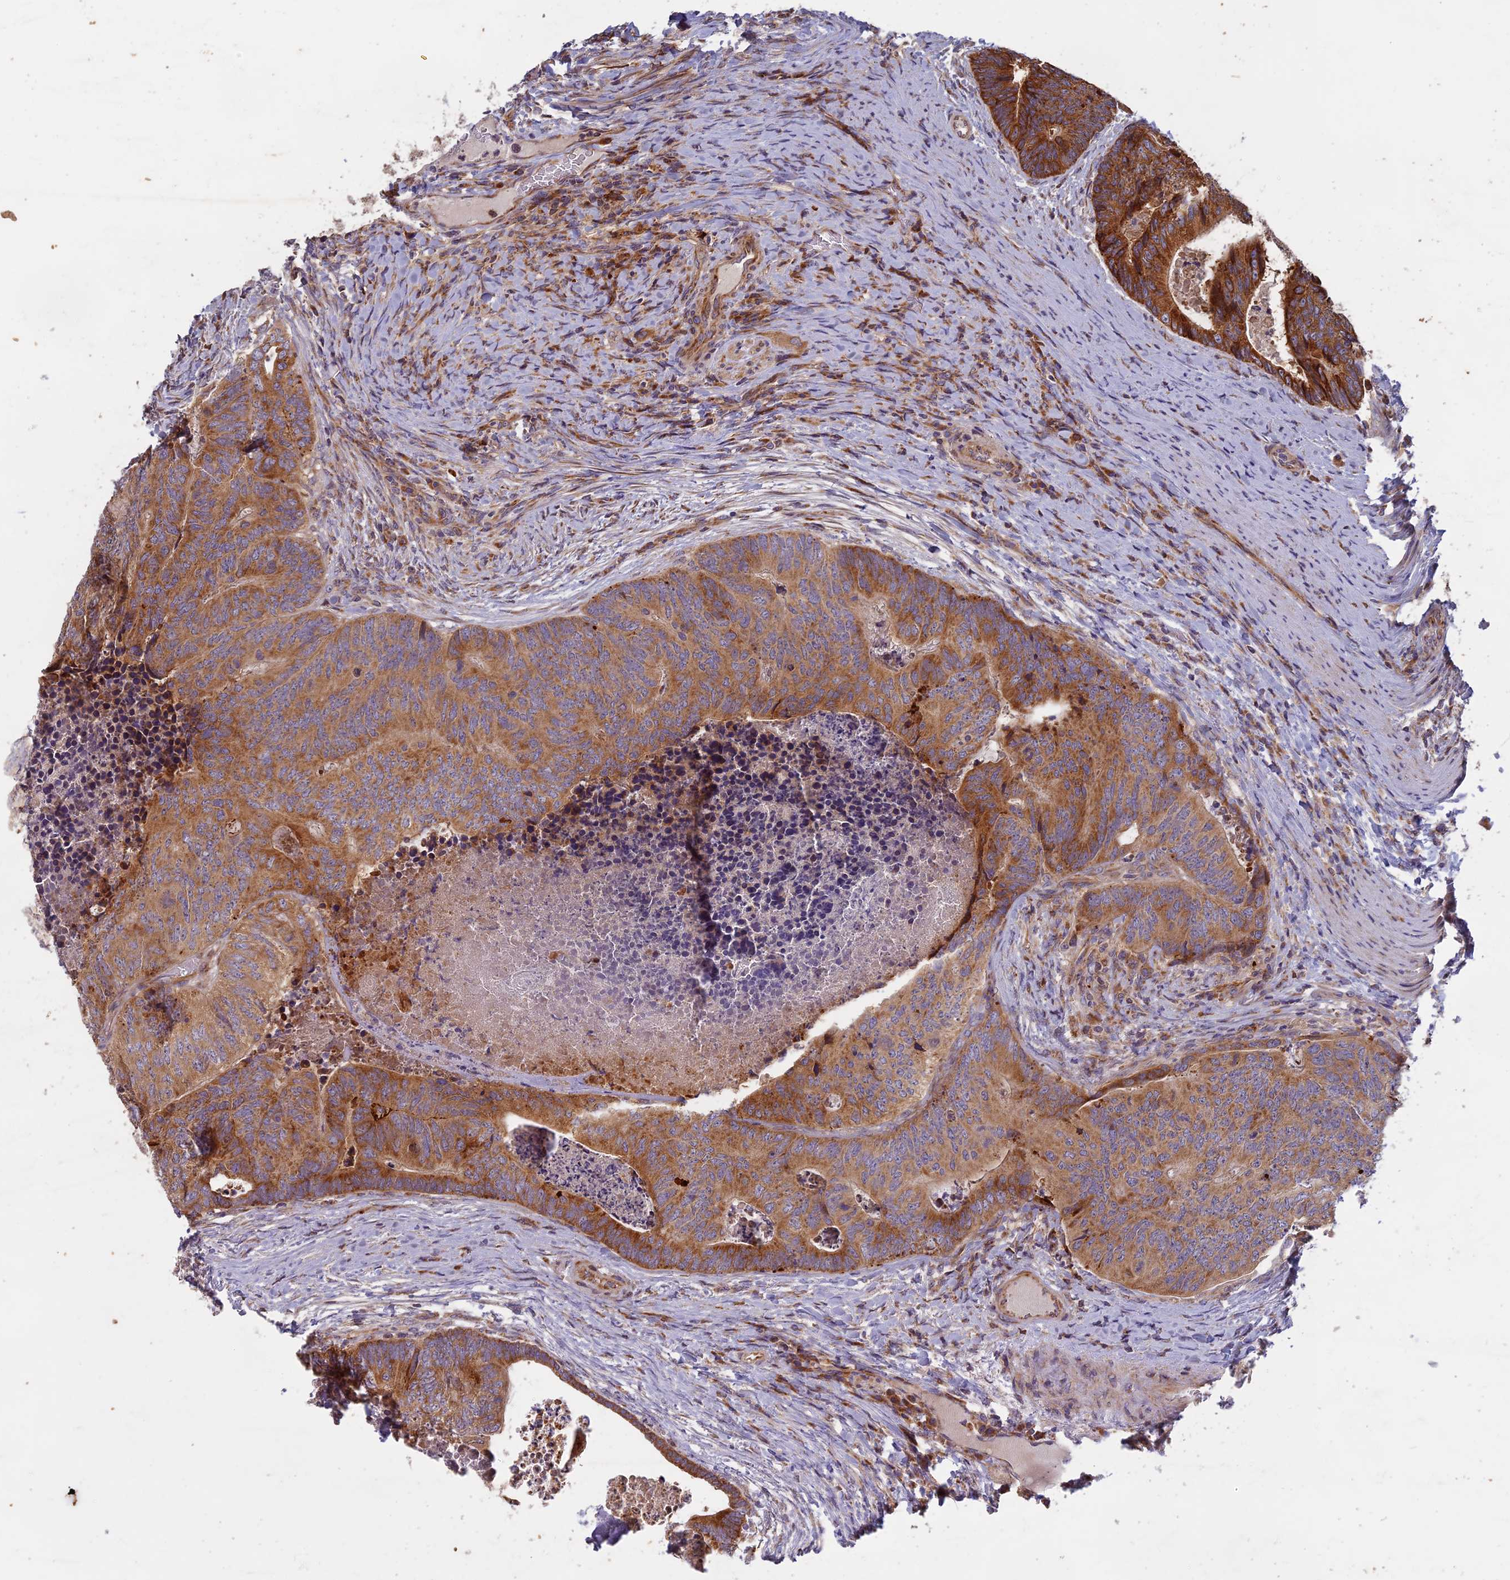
{"staining": {"intensity": "moderate", "quantity": ">75%", "location": "cytoplasmic/membranous"}, "tissue": "colorectal cancer", "cell_type": "Tumor cells", "image_type": "cancer", "snomed": [{"axis": "morphology", "description": "Adenocarcinoma, NOS"}, {"axis": "topography", "description": "Colon"}], "caption": "IHC of colorectal adenocarcinoma exhibits medium levels of moderate cytoplasmic/membranous positivity in about >75% of tumor cells. The staining is performed using DAB brown chromogen to label protein expression. The nuclei are counter-stained blue using hematoxylin.", "gene": "EDAR", "patient": {"sex": "female", "age": 67}}